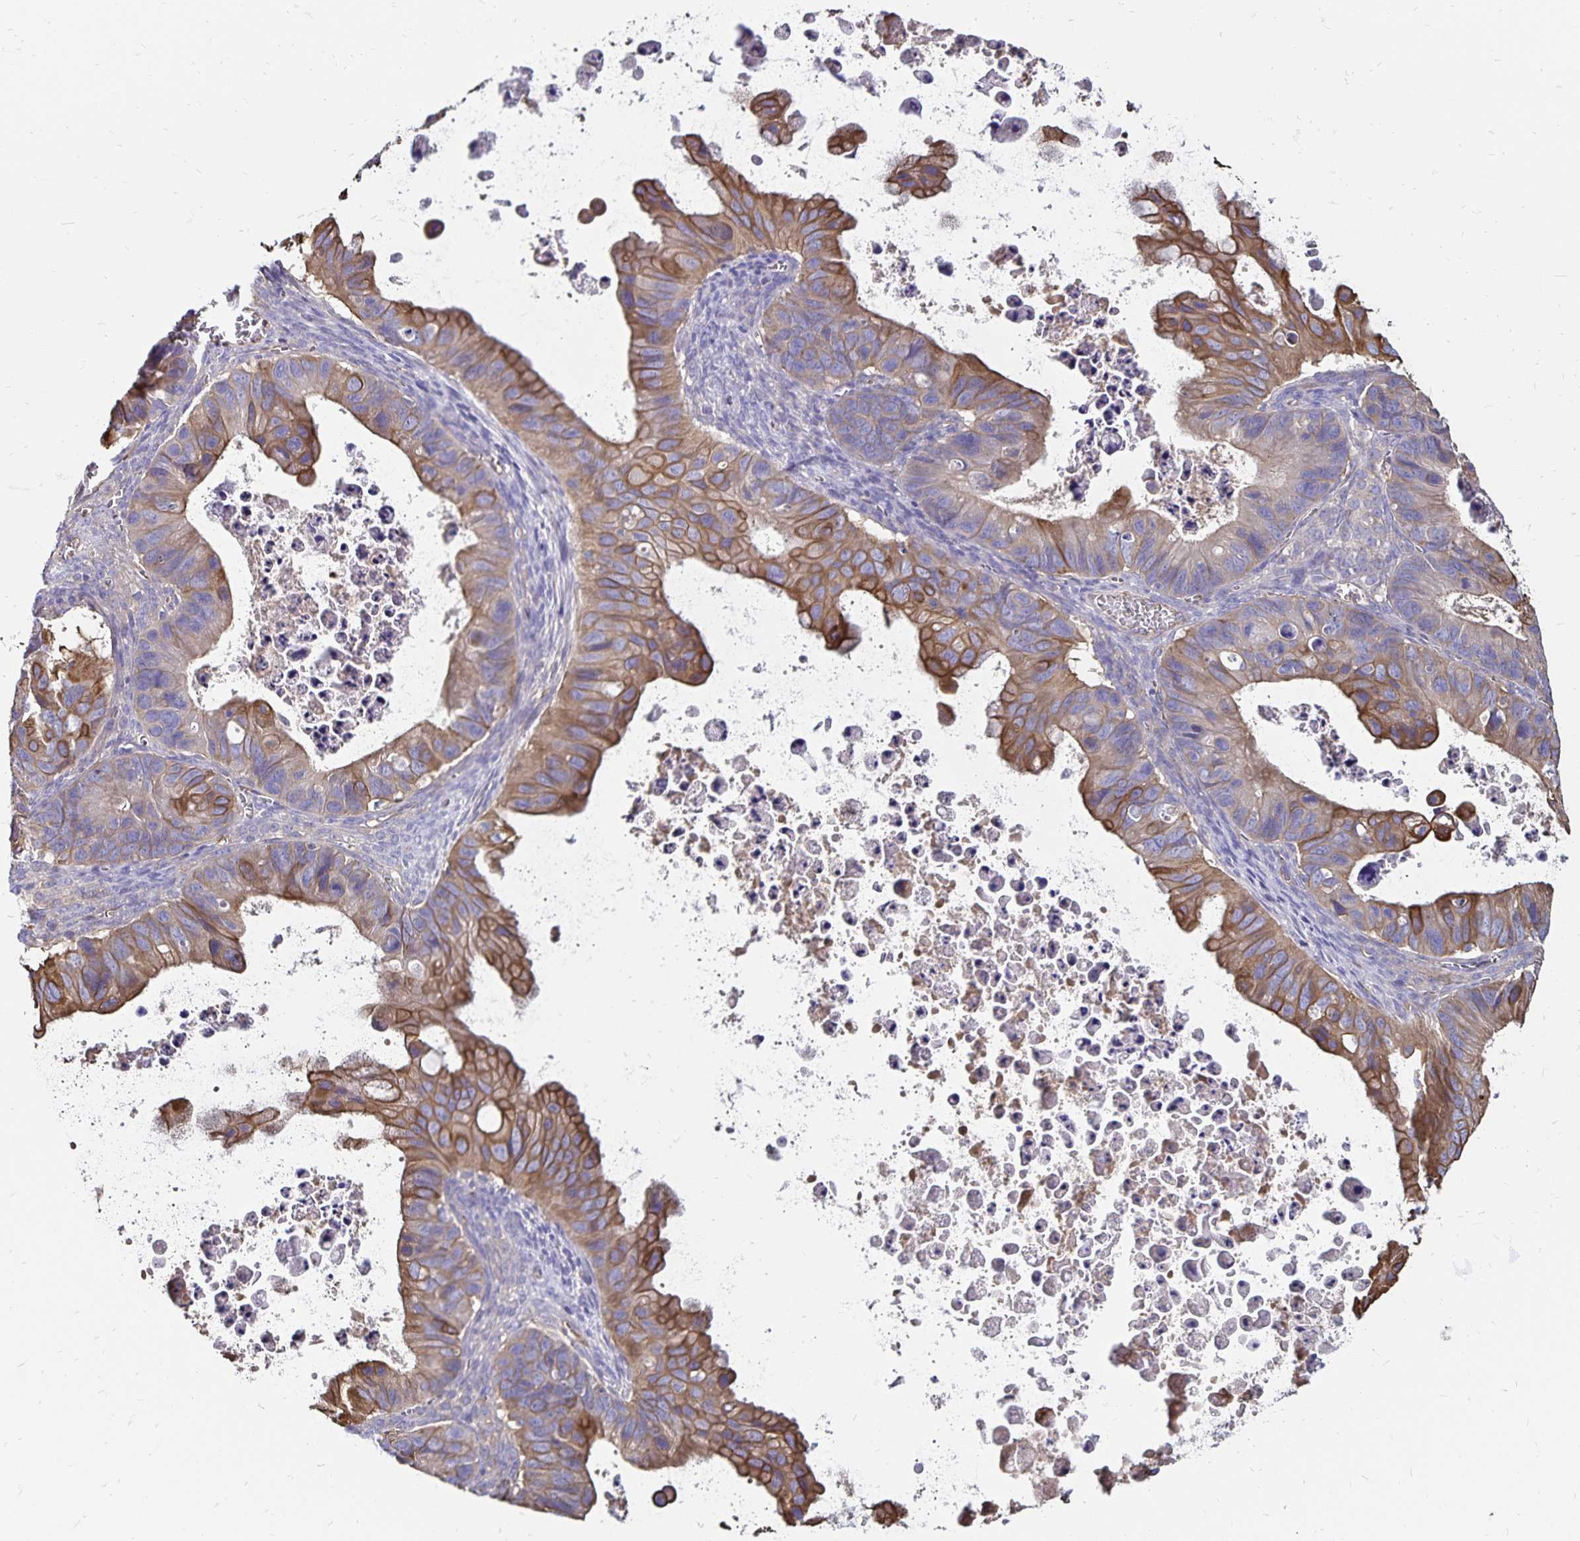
{"staining": {"intensity": "moderate", "quantity": "25%-75%", "location": "cytoplasmic/membranous"}, "tissue": "ovarian cancer", "cell_type": "Tumor cells", "image_type": "cancer", "snomed": [{"axis": "morphology", "description": "Cystadenocarcinoma, mucinous, NOS"}, {"axis": "topography", "description": "Ovary"}], "caption": "This photomicrograph shows immunohistochemistry (IHC) staining of ovarian cancer, with medium moderate cytoplasmic/membranous staining in approximately 25%-75% of tumor cells.", "gene": "RPRML", "patient": {"sex": "female", "age": 64}}